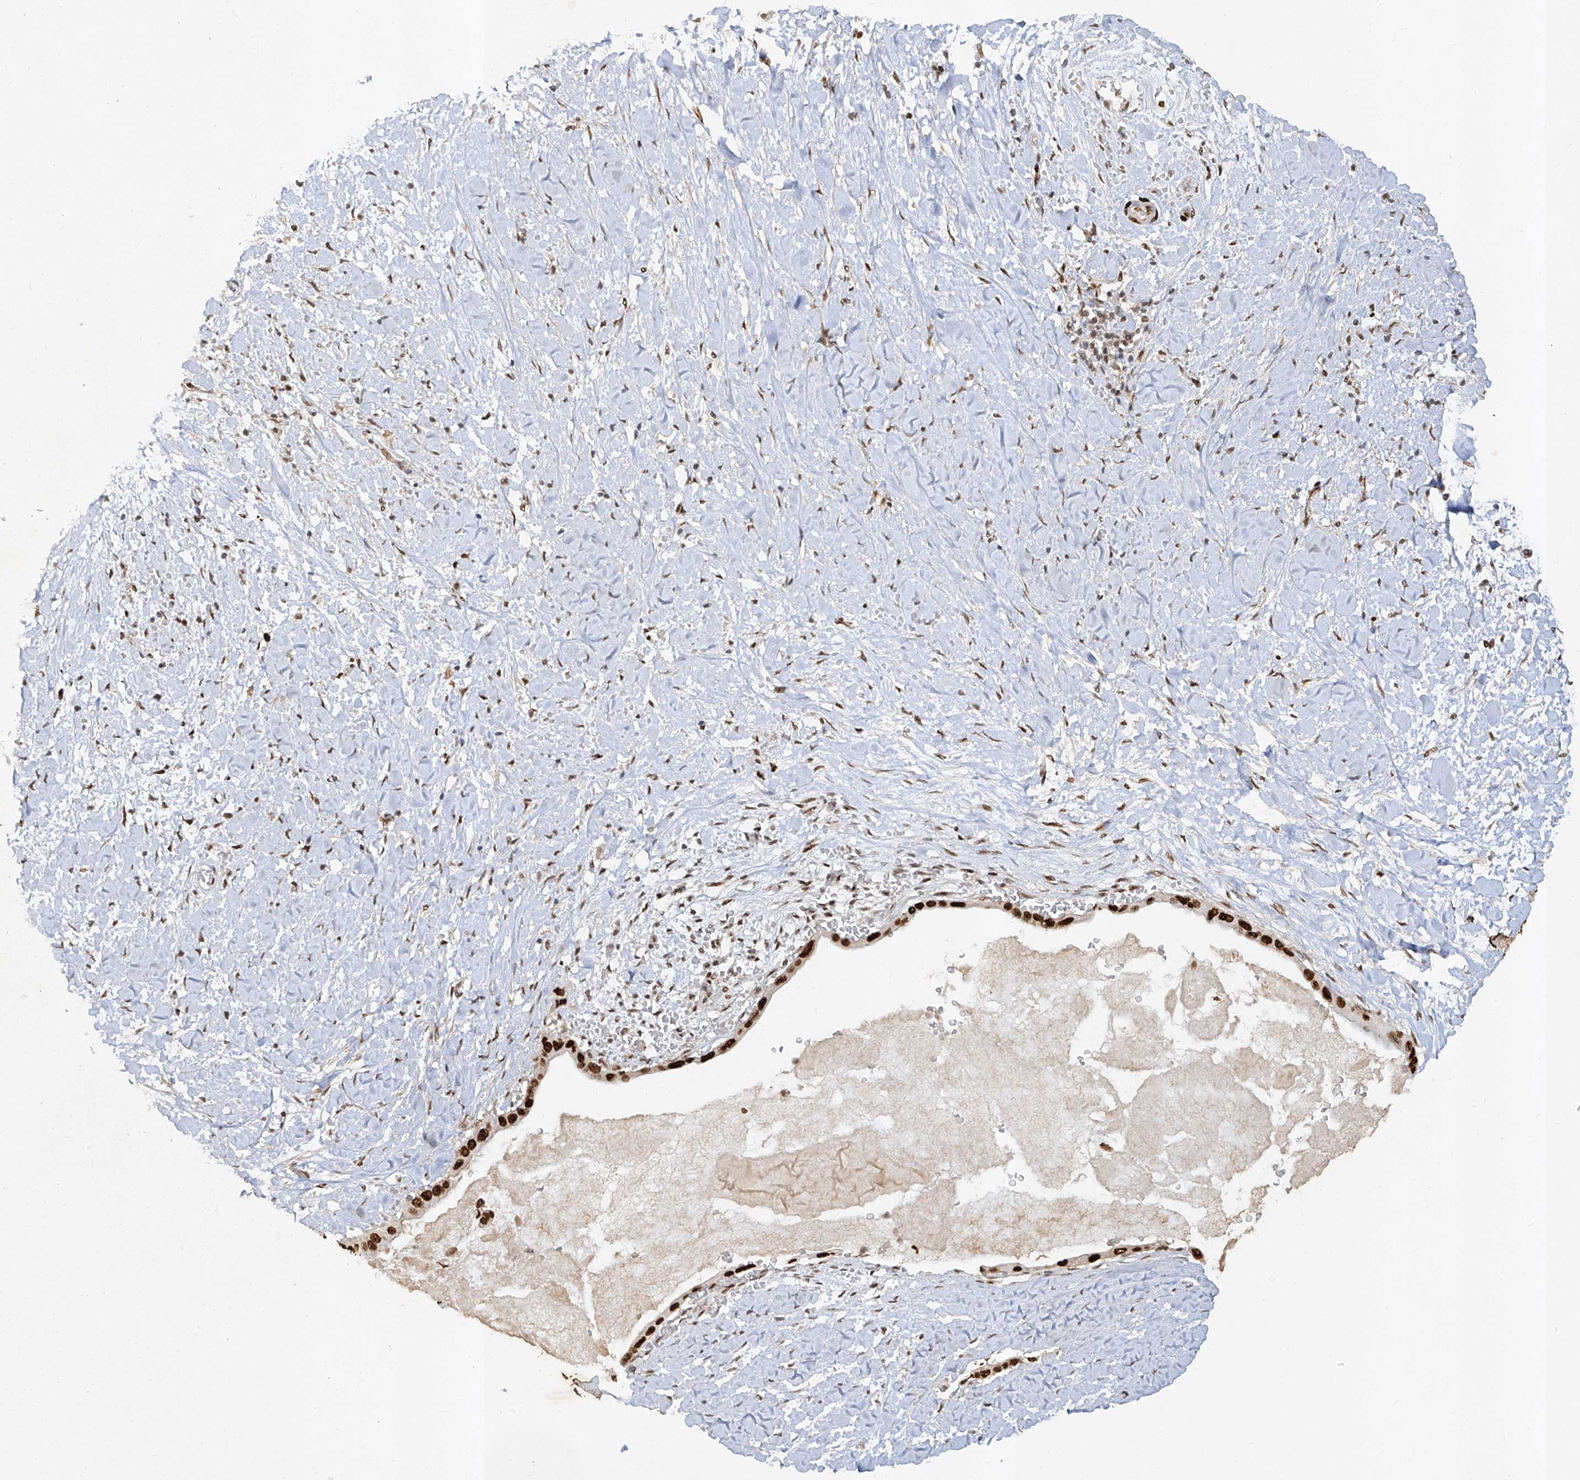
{"staining": {"intensity": "strong", "quantity": ">75%", "location": "nuclear"}, "tissue": "pancreatic cancer", "cell_type": "Tumor cells", "image_type": "cancer", "snomed": [{"axis": "morphology", "description": "Adenocarcinoma, NOS"}, {"axis": "topography", "description": "Pancreas"}], "caption": "A brown stain labels strong nuclear staining of a protein in human pancreatic cancer tumor cells.", "gene": "ATRIP", "patient": {"sex": "male", "age": 55}}